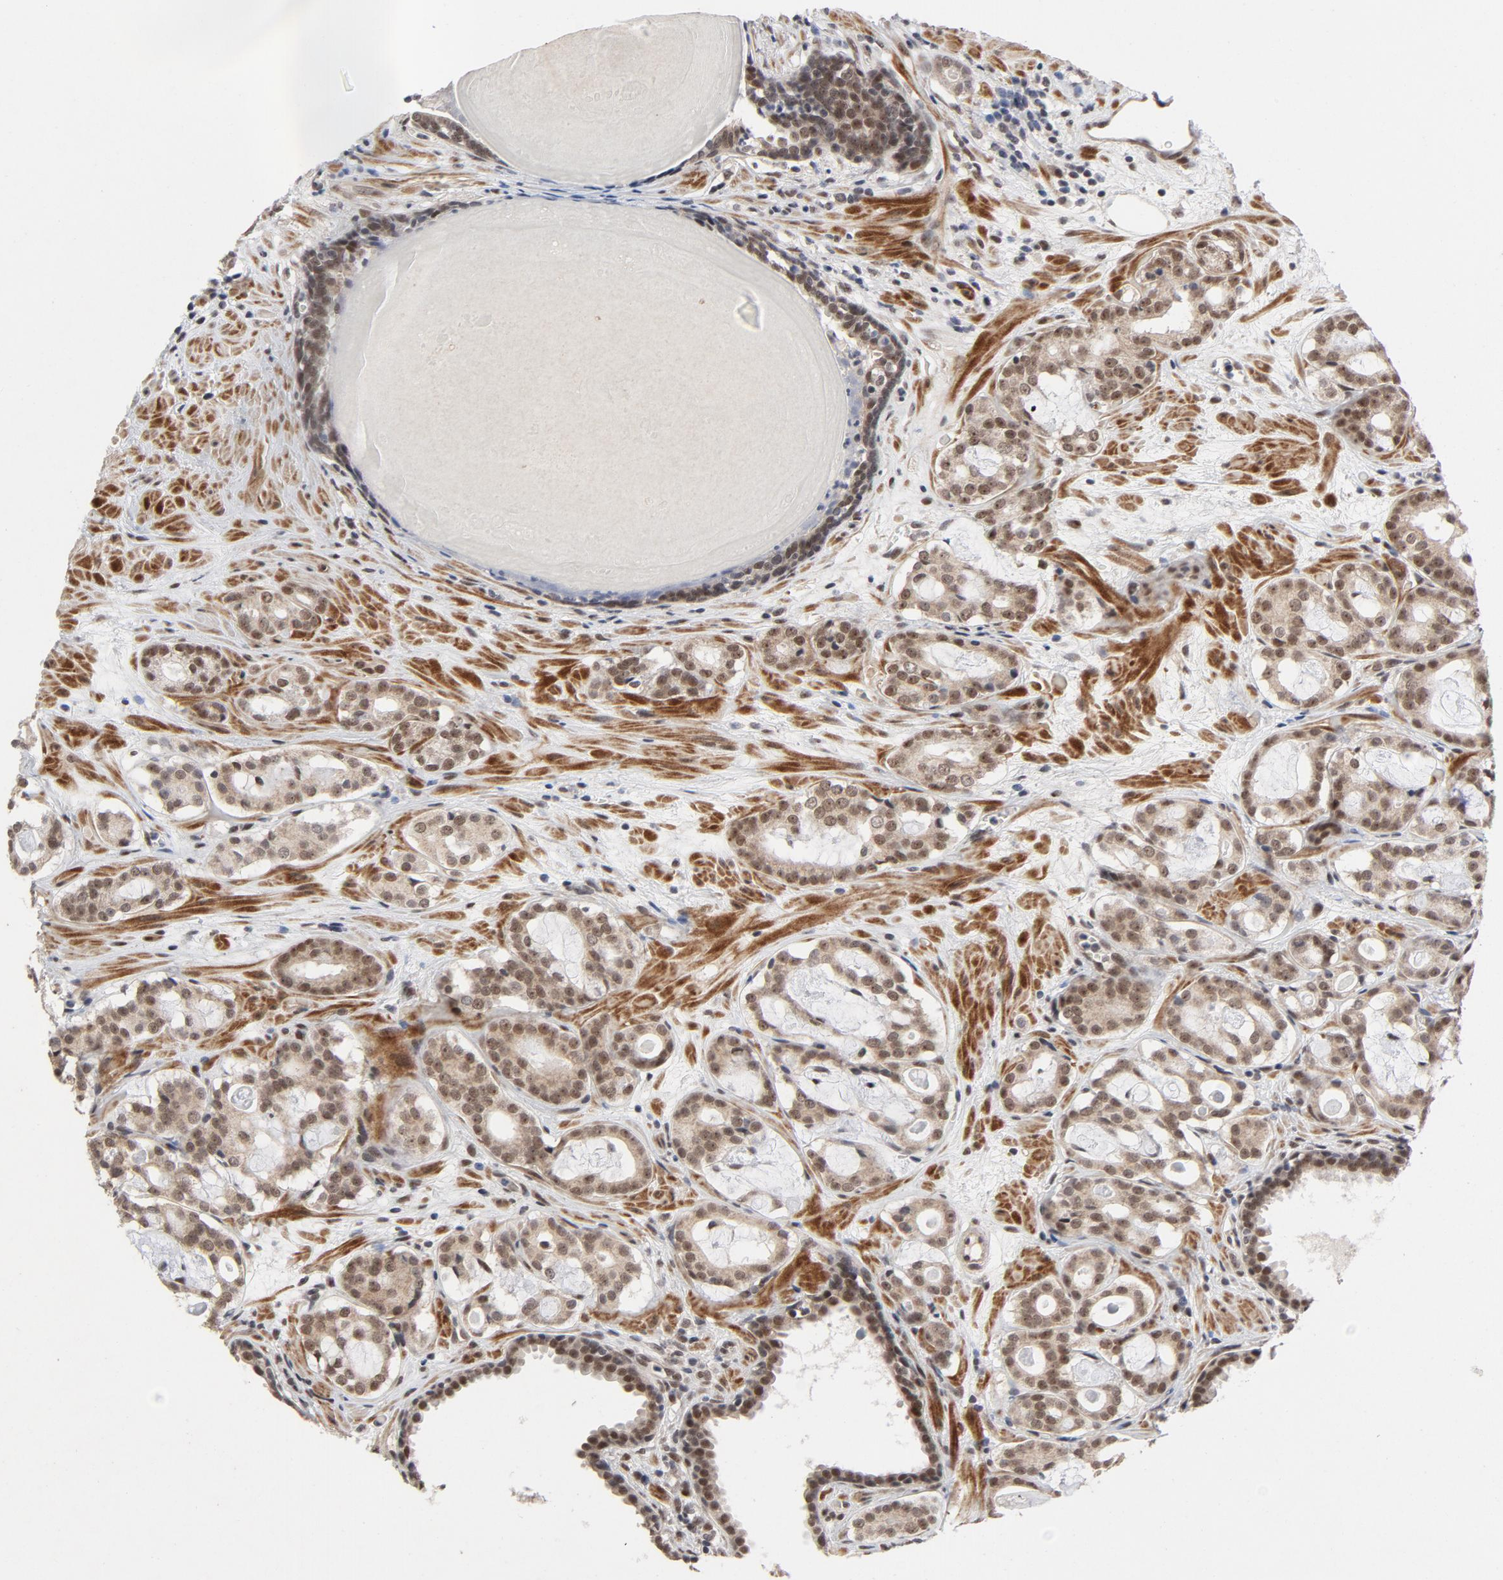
{"staining": {"intensity": "moderate", "quantity": ">75%", "location": "nuclear"}, "tissue": "prostate cancer", "cell_type": "Tumor cells", "image_type": "cancer", "snomed": [{"axis": "morphology", "description": "Adenocarcinoma, Low grade"}, {"axis": "topography", "description": "Prostate"}], "caption": "The immunohistochemical stain highlights moderate nuclear staining in tumor cells of prostate cancer (adenocarcinoma (low-grade)) tissue.", "gene": "ZKSCAN8", "patient": {"sex": "male", "age": 57}}